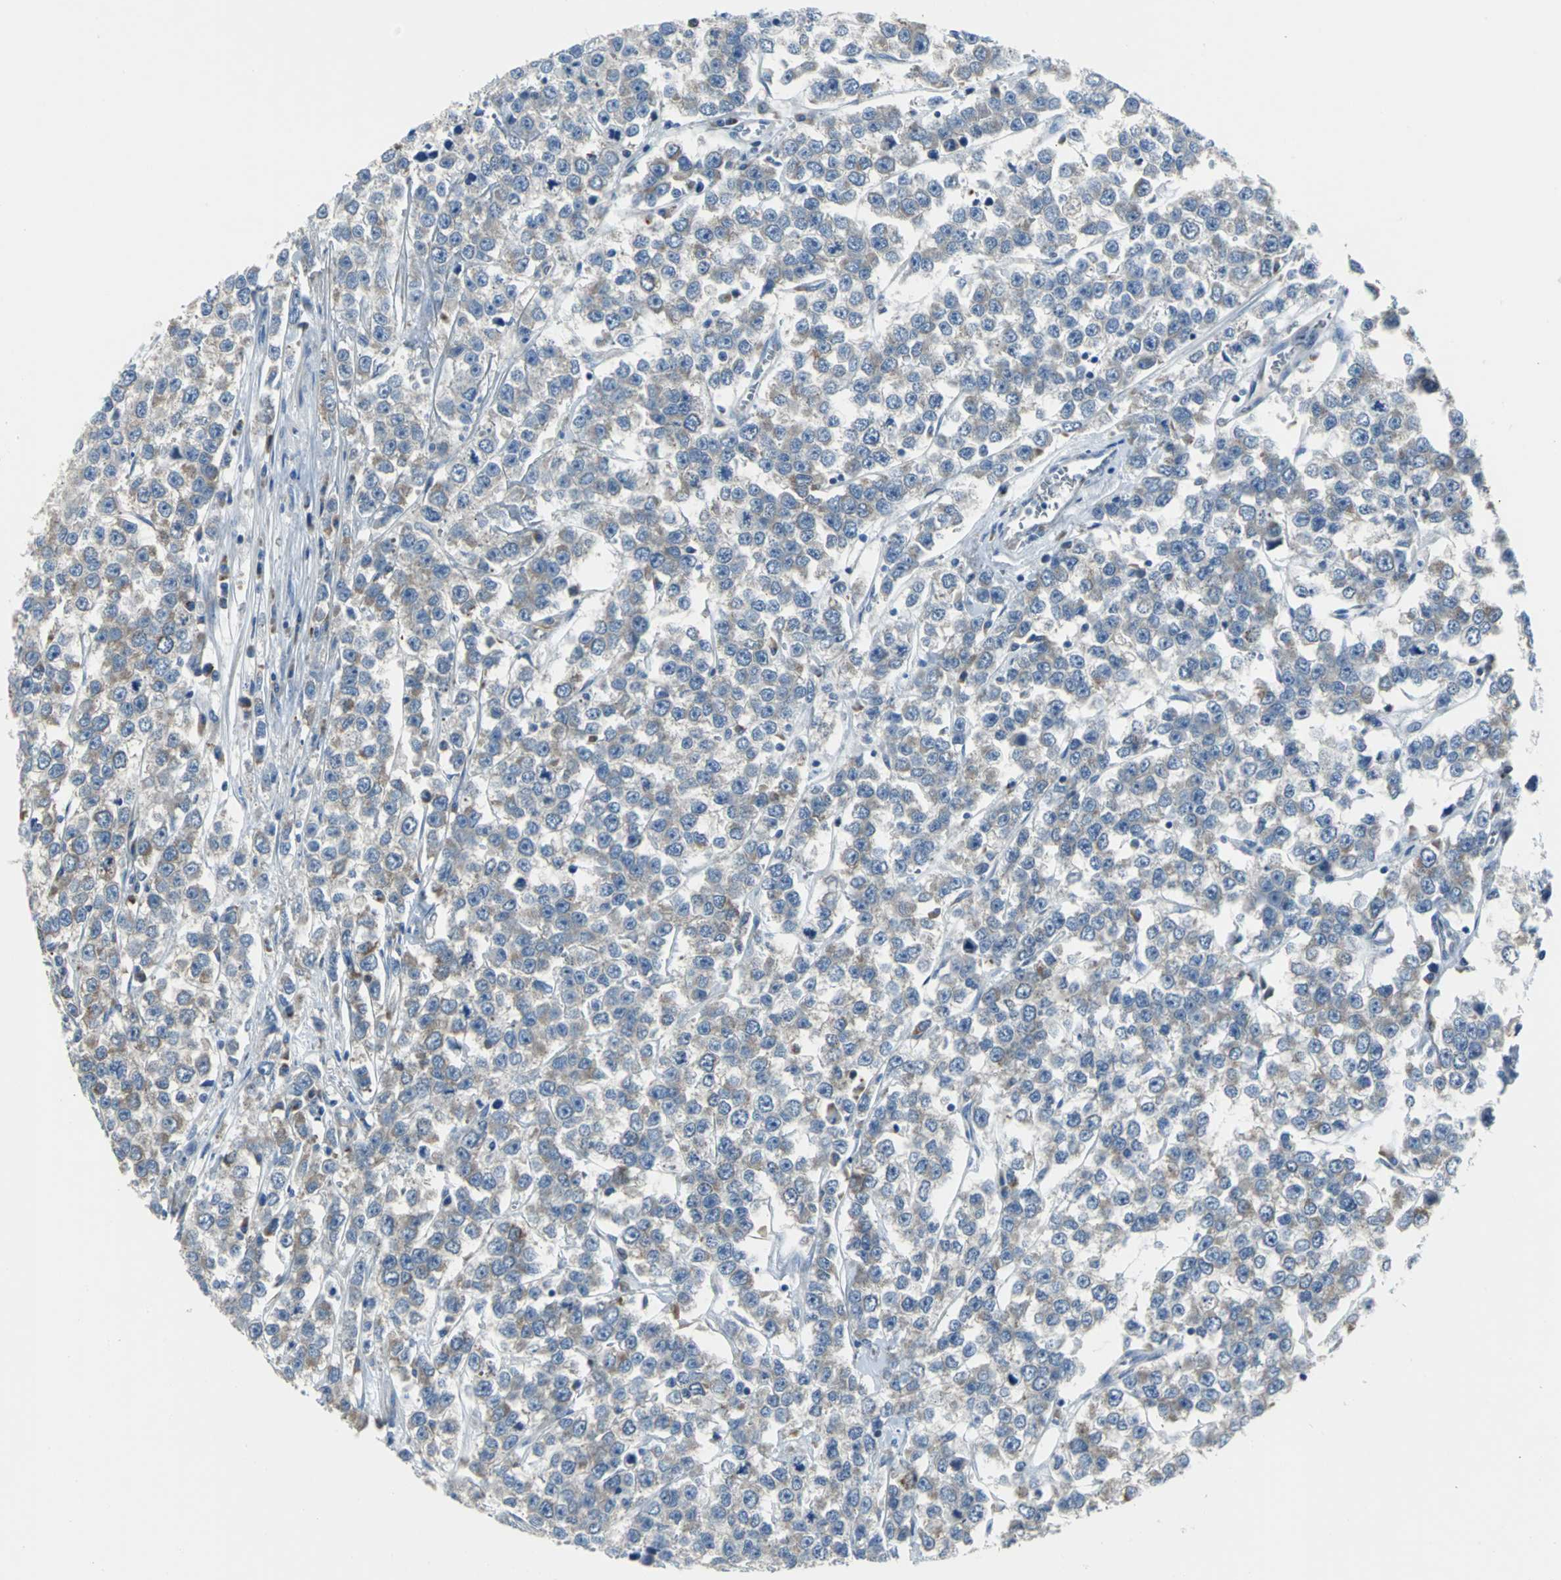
{"staining": {"intensity": "moderate", "quantity": "<25%", "location": "cytoplasmic/membranous"}, "tissue": "testis cancer", "cell_type": "Tumor cells", "image_type": "cancer", "snomed": [{"axis": "morphology", "description": "Seminoma, NOS"}, {"axis": "morphology", "description": "Carcinoma, Embryonal, NOS"}, {"axis": "topography", "description": "Testis"}], "caption": "There is low levels of moderate cytoplasmic/membranous staining in tumor cells of testis seminoma, as demonstrated by immunohistochemical staining (brown color).", "gene": "EIF5A", "patient": {"sex": "male", "age": 52}}